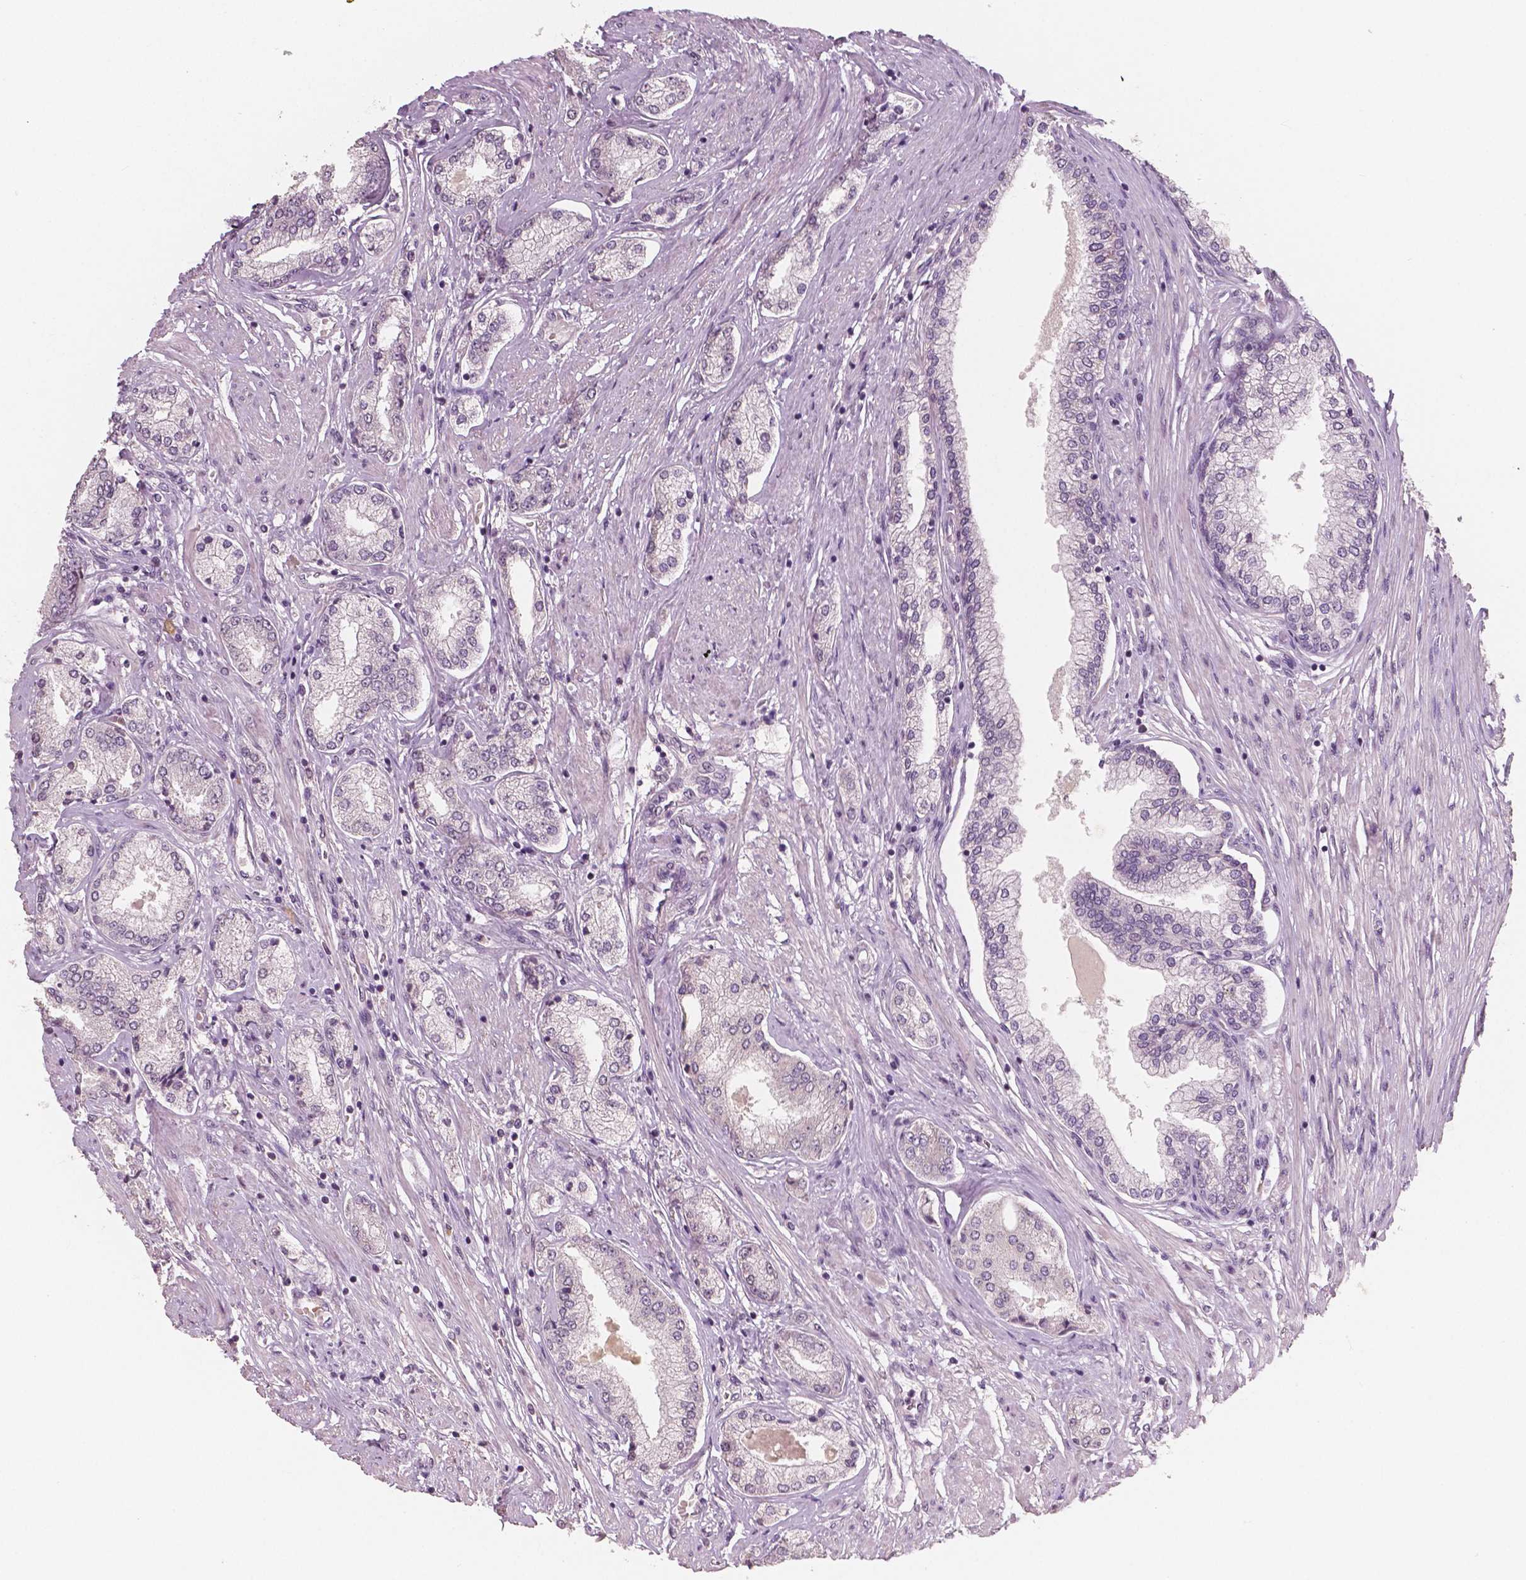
{"staining": {"intensity": "negative", "quantity": "none", "location": "none"}, "tissue": "prostate cancer", "cell_type": "Tumor cells", "image_type": "cancer", "snomed": [{"axis": "morphology", "description": "Adenocarcinoma, NOS"}, {"axis": "topography", "description": "Prostate"}], "caption": "DAB immunohistochemical staining of human prostate cancer reveals no significant staining in tumor cells.", "gene": "RNASE7", "patient": {"sex": "male", "age": 63}}